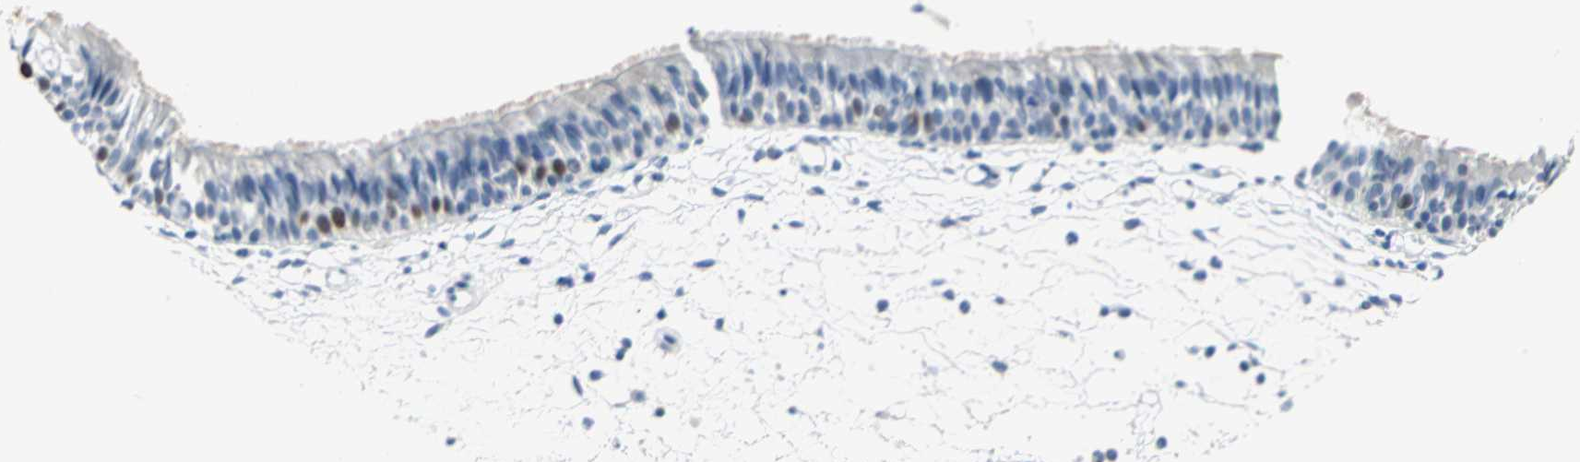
{"staining": {"intensity": "strong", "quantity": "<25%", "location": "nuclear"}, "tissue": "nasopharynx", "cell_type": "Respiratory epithelial cells", "image_type": "normal", "snomed": [{"axis": "morphology", "description": "Normal tissue, NOS"}, {"axis": "topography", "description": "Nasopharynx"}], "caption": "A micrograph of nasopharynx stained for a protein displays strong nuclear brown staining in respiratory epithelial cells. Nuclei are stained in blue.", "gene": "MCM3", "patient": {"sex": "female", "age": 54}}